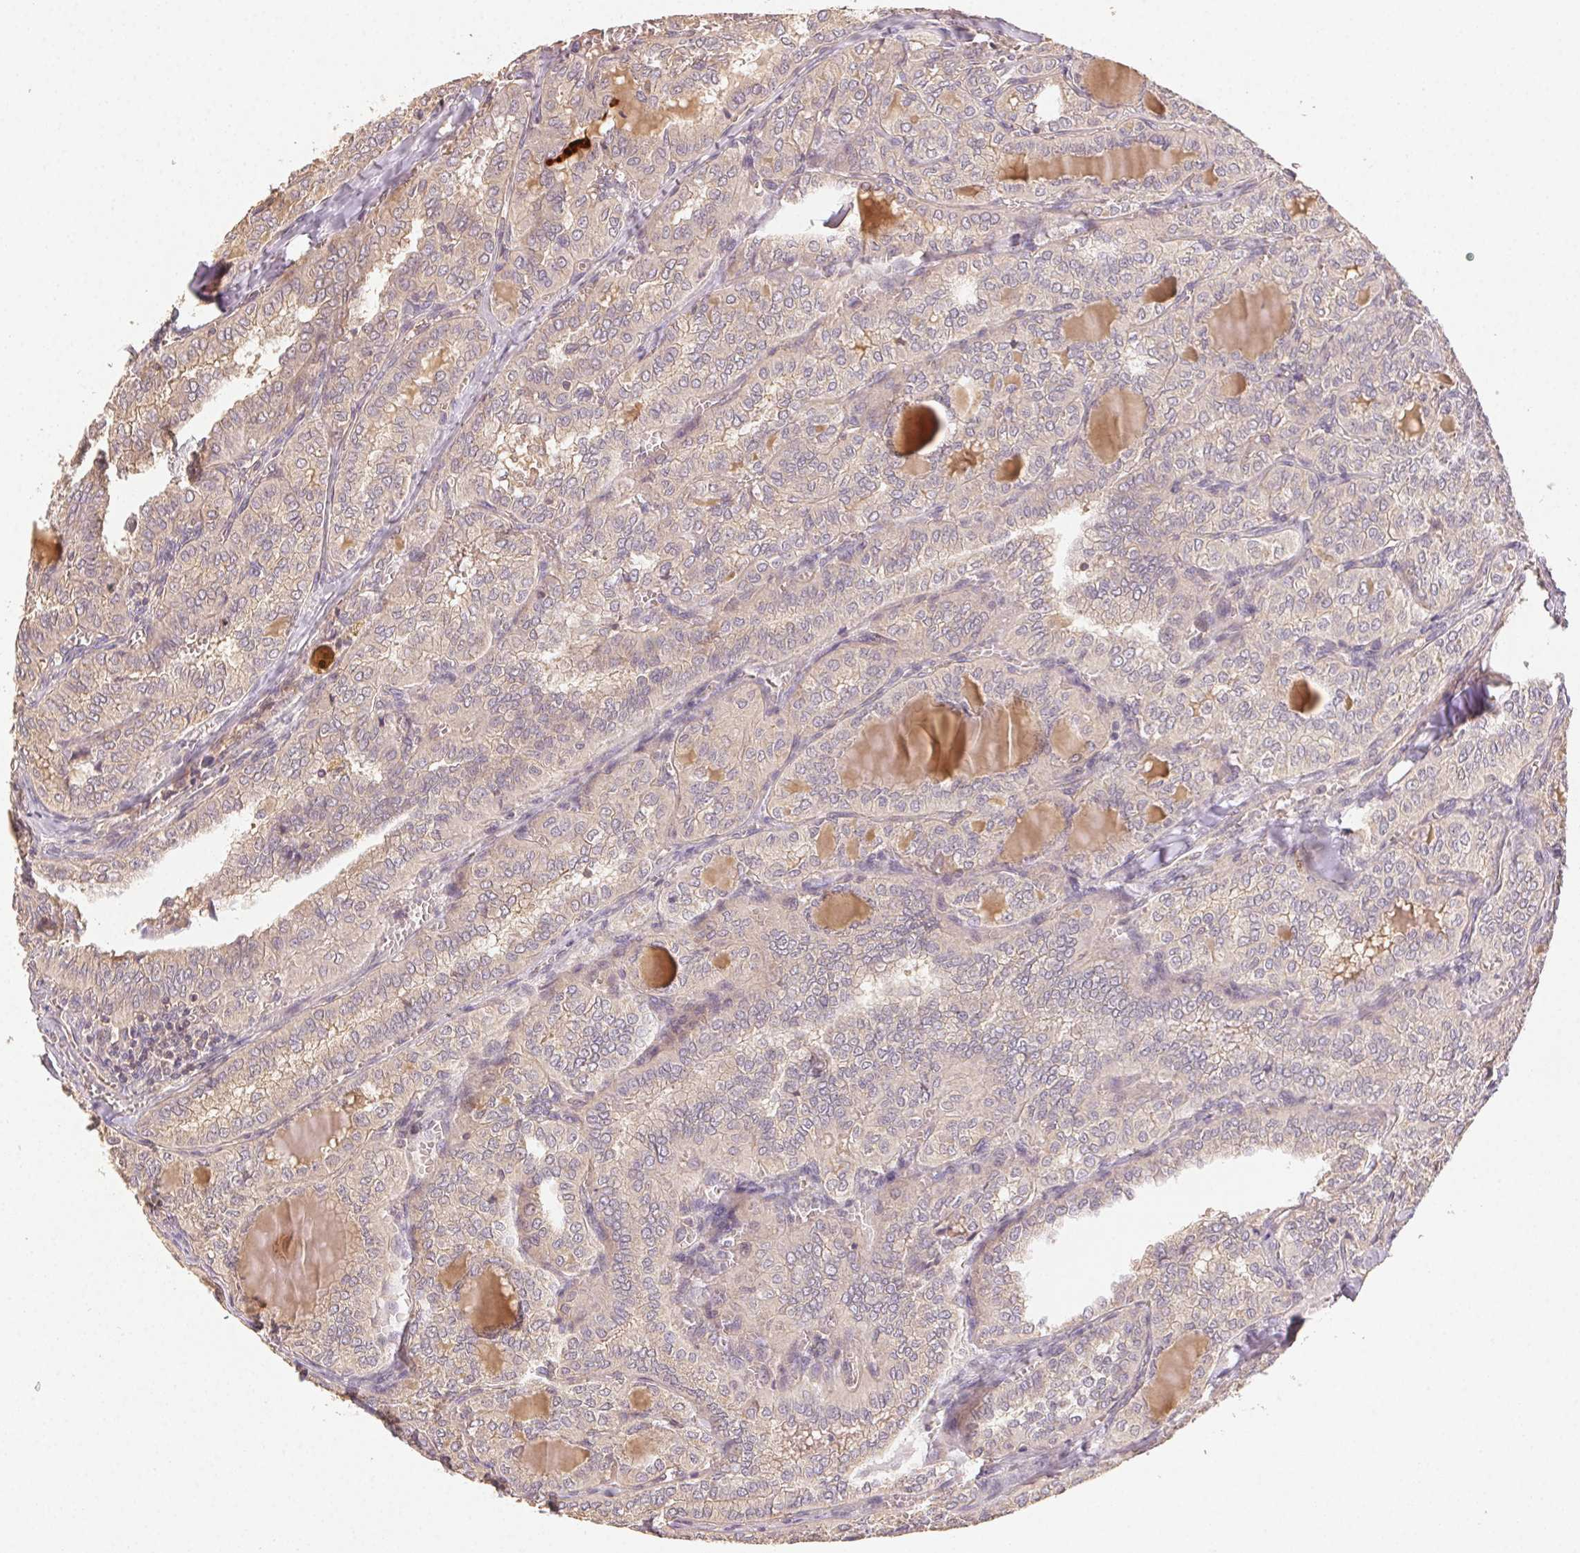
{"staining": {"intensity": "weak", "quantity": "<25%", "location": "cytoplasmic/membranous"}, "tissue": "thyroid cancer", "cell_type": "Tumor cells", "image_type": "cancer", "snomed": [{"axis": "morphology", "description": "Papillary adenocarcinoma, NOS"}, {"axis": "topography", "description": "Thyroid gland"}], "caption": "High magnification brightfield microscopy of thyroid papillary adenocarcinoma stained with DAB (3,3'-diaminobenzidine) (brown) and counterstained with hematoxylin (blue): tumor cells show no significant positivity. (Immunohistochemistry, brightfield microscopy, high magnification).", "gene": "RALA", "patient": {"sex": "female", "age": 41}}